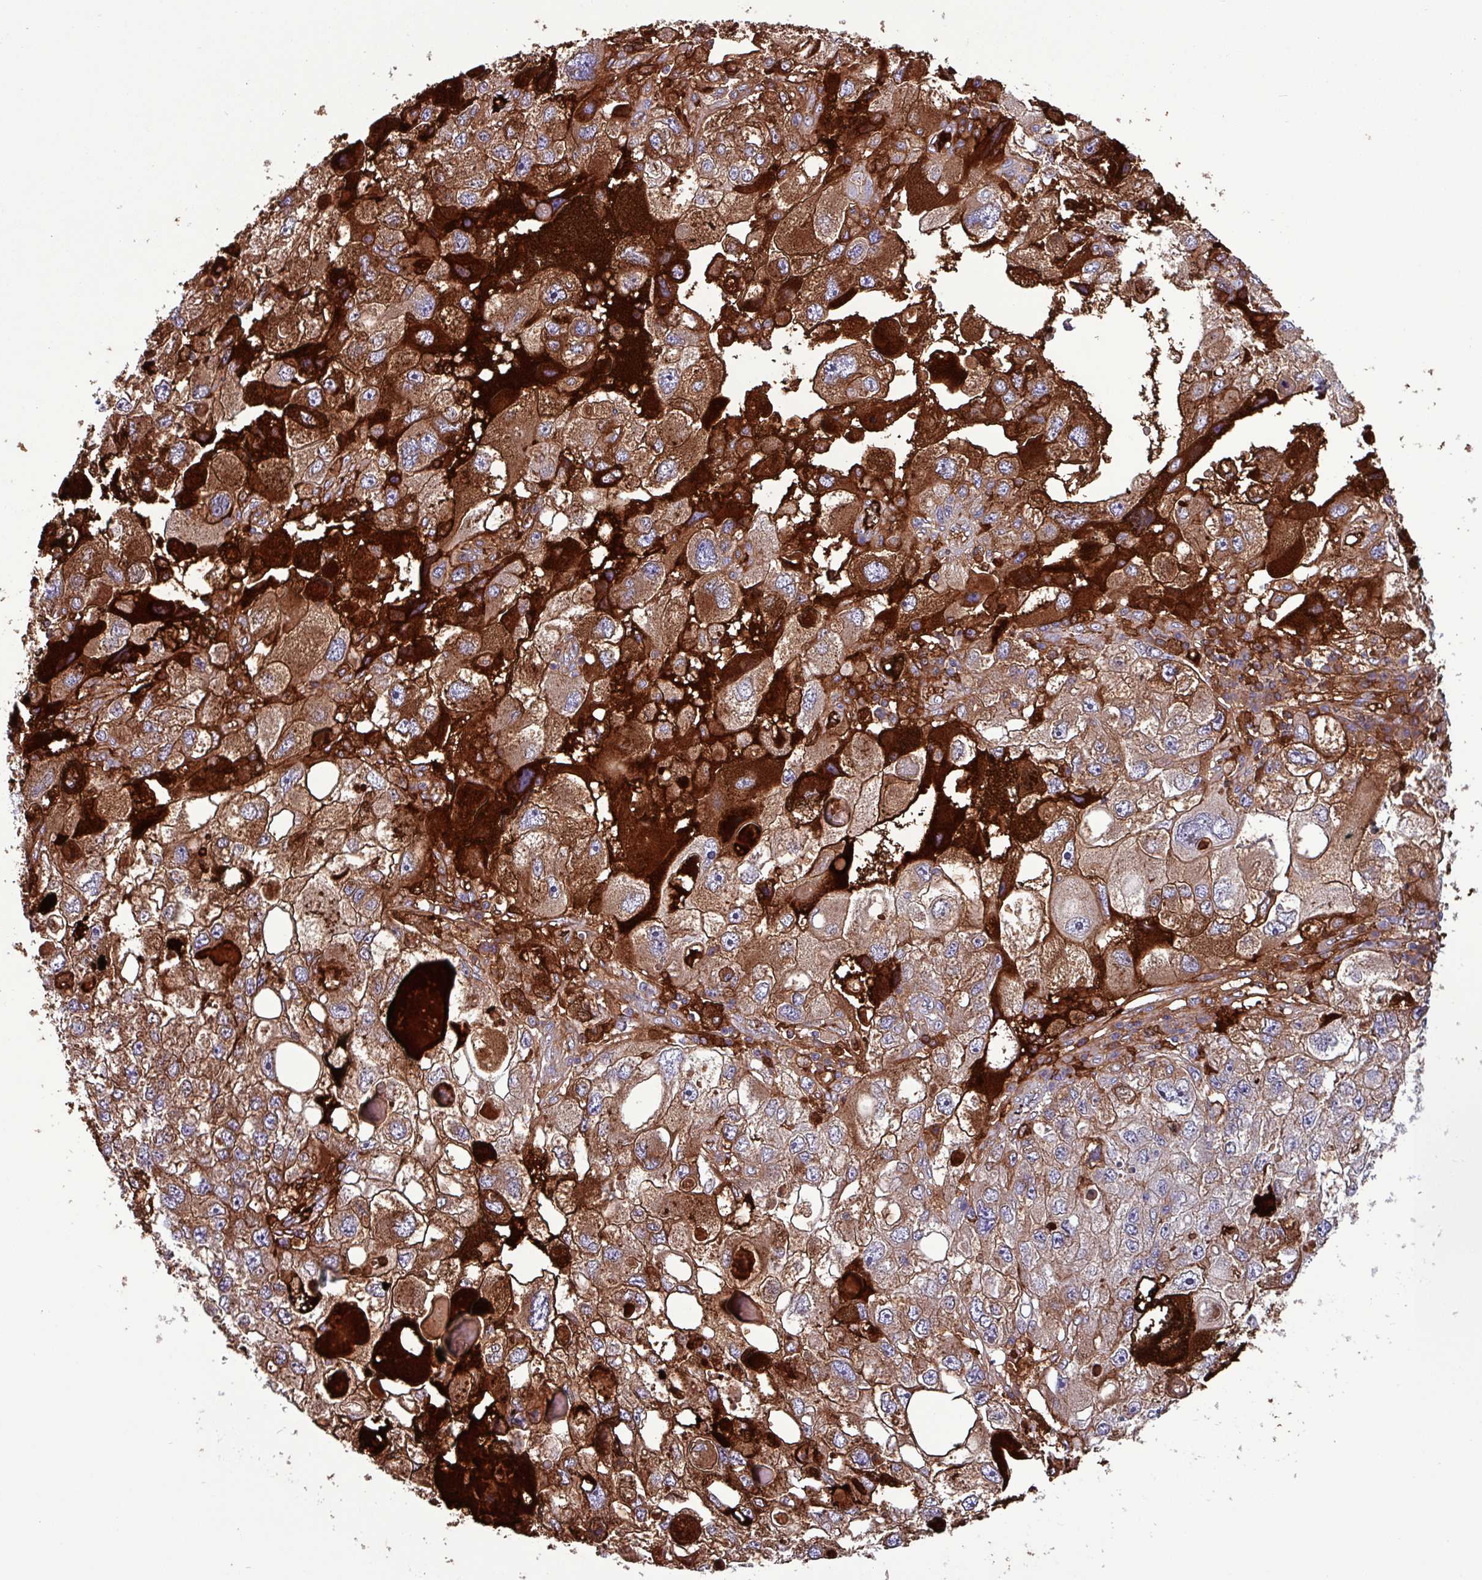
{"staining": {"intensity": "strong", "quantity": ">75%", "location": "cytoplasmic/membranous"}, "tissue": "endometrial cancer", "cell_type": "Tumor cells", "image_type": "cancer", "snomed": [{"axis": "morphology", "description": "Adenocarcinoma, NOS"}, {"axis": "topography", "description": "Endometrium"}], "caption": "Endometrial adenocarcinoma stained for a protein shows strong cytoplasmic/membranous positivity in tumor cells.", "gene": "HP", "patient": {"sex": "female", "age": 49}}